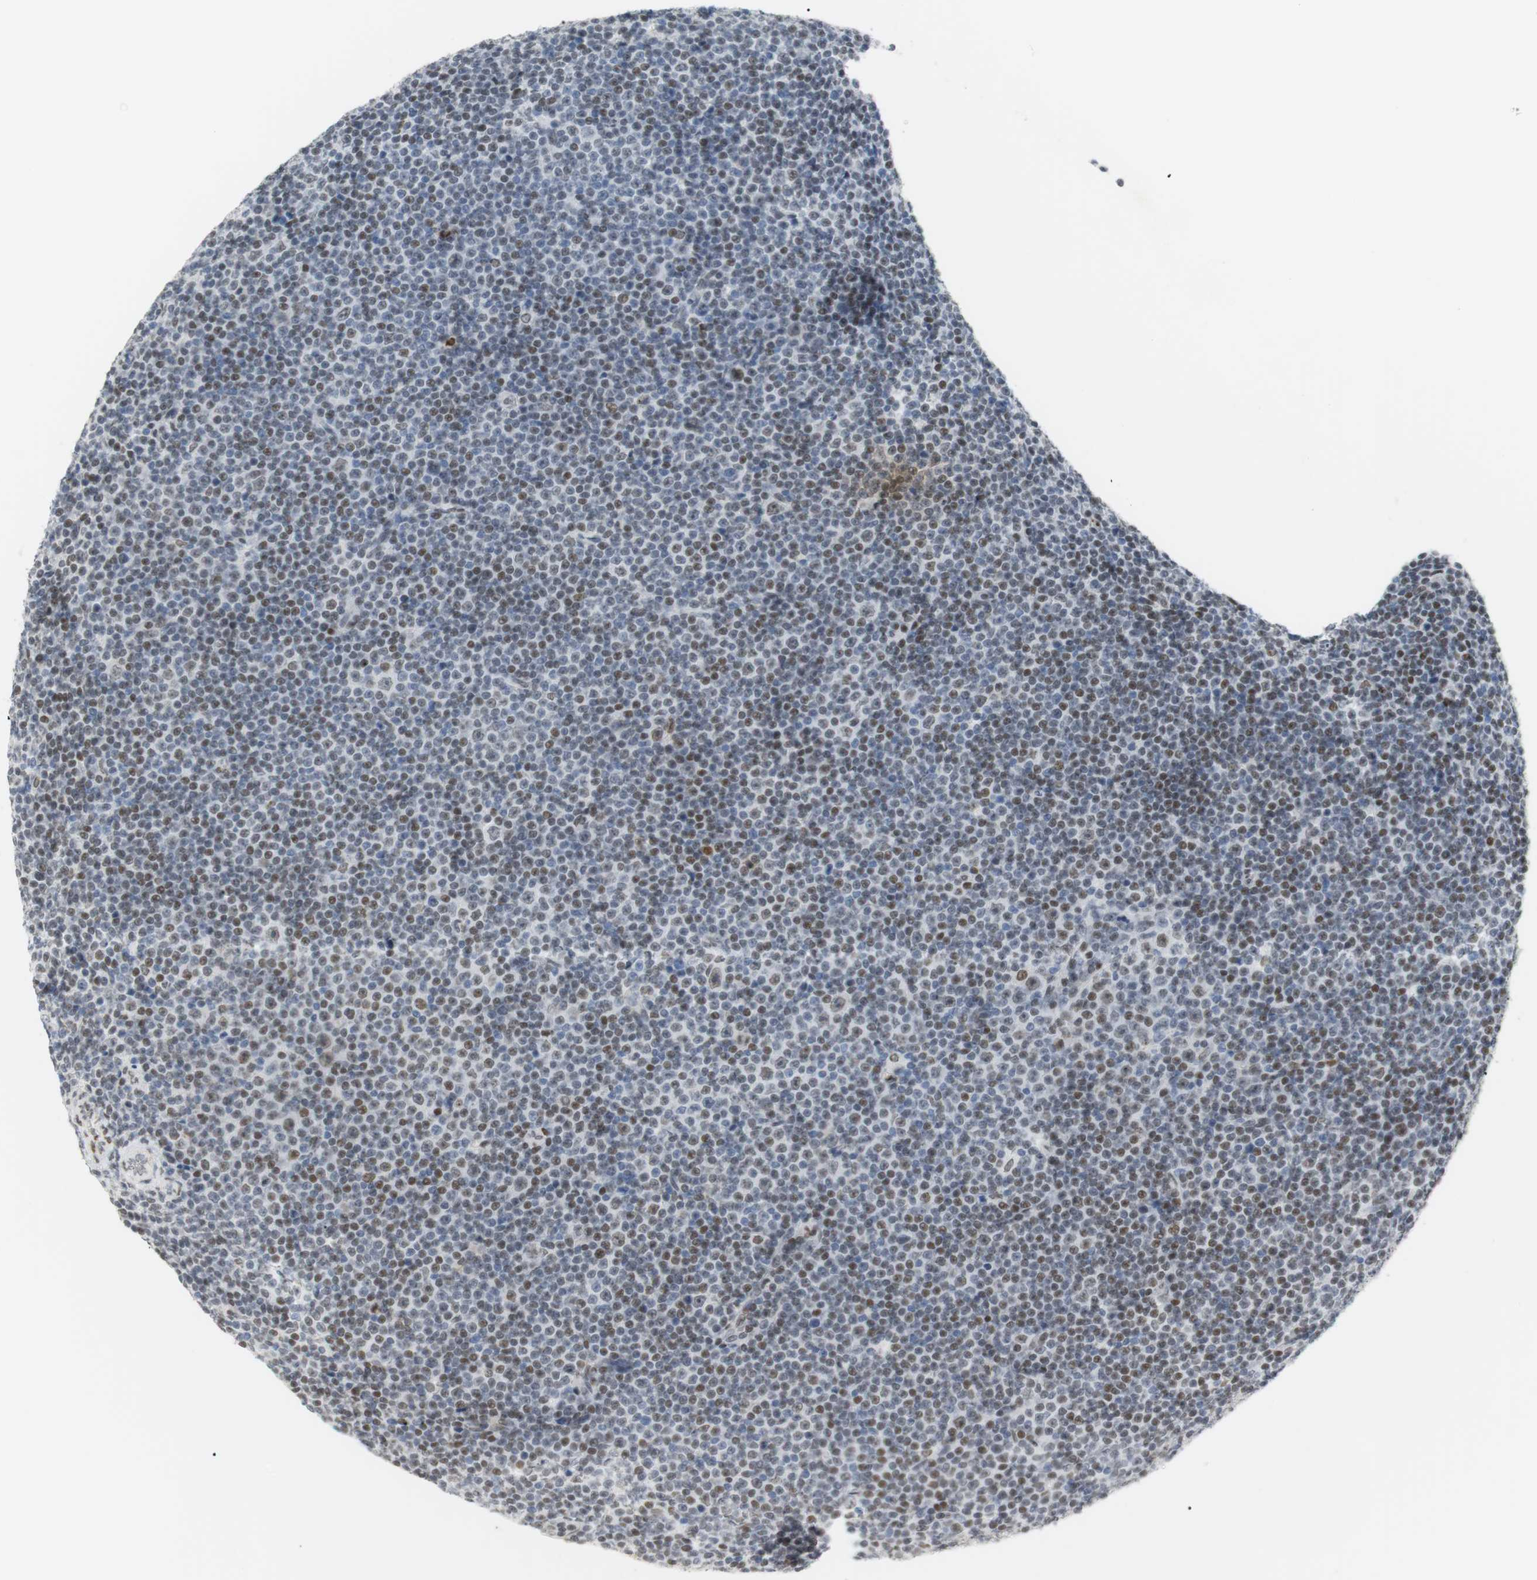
{"staining": {"intensity": "strong", "quantity": ">75%", "location": "nuclear"}, "tissue": "lymphoma", "cell_type": "Tumor cells", "image_type": "cancer", "snomed": [{"axis": "morphology", "description": "Malignant lymphoma, non-Hodgkin's type, Low grade"}, {"axis": "topography", "description": "Lymph node"}], "caption": "A brown stain labels strong nuclear staining of a protein in lymphoma tumor cells.", "gene": "BMI1", "patient": {"sex": "female", "age": 67}}